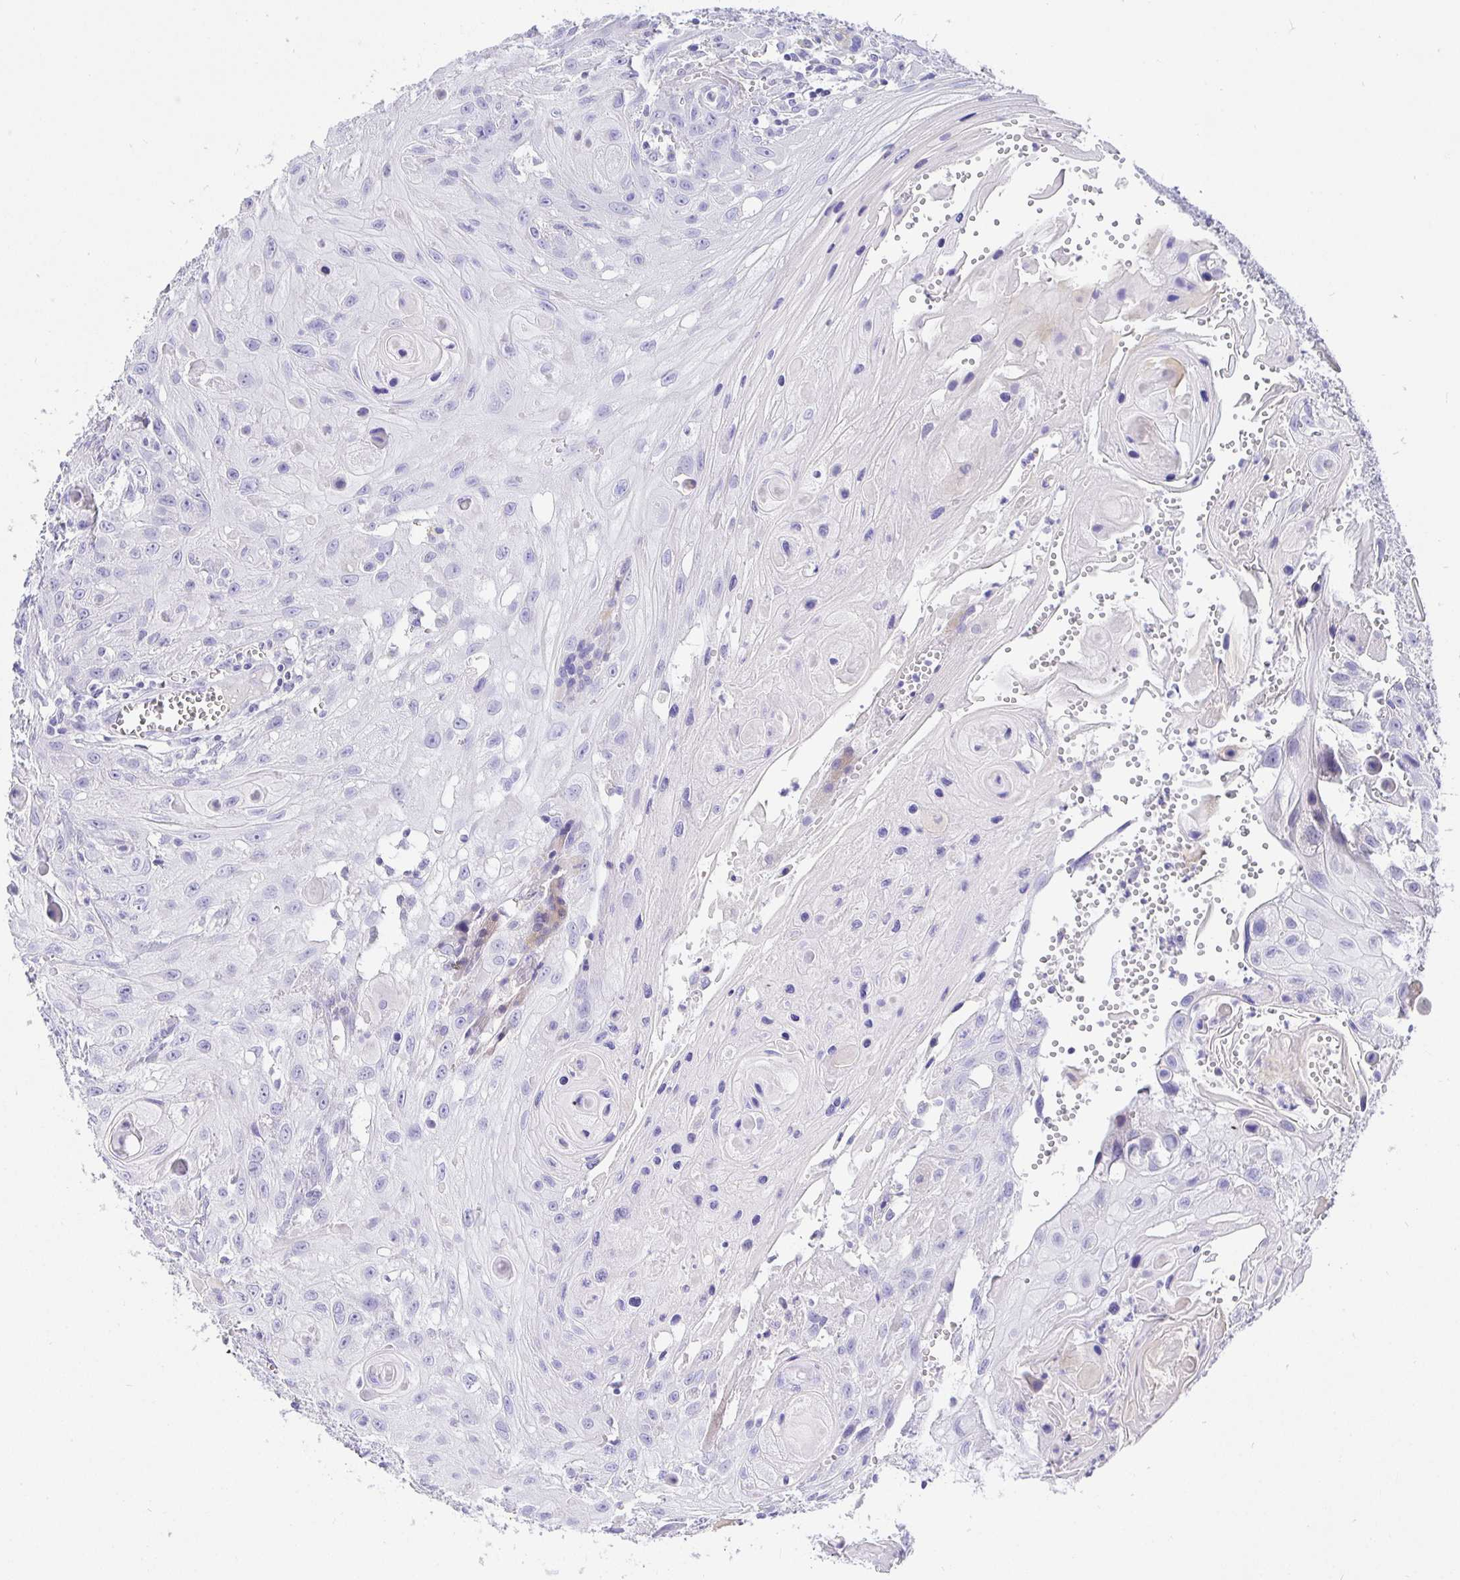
{"staining": {"intensity": "negative", "quantity": "none", "location": "none"}, "tissue": "head and neck cancer", "cell_type": "Tumor cells", "image_type": "cancer", "snomed": [{"axis": "morphology", "description": "Squamous cell carcinoma, NOS"}, {"axis": "topography", "description": "Oral tissue"}, {"axis": "topography", "description": "Head-Neck"}], "caption": "DAB (3,3'-diaminobenzidine) immunohistochemical staining of human head and neck cancer shows no significant staining in tumor cells.", "gene": "TPTE", "patient": {"sex": "male", "age": 58}}